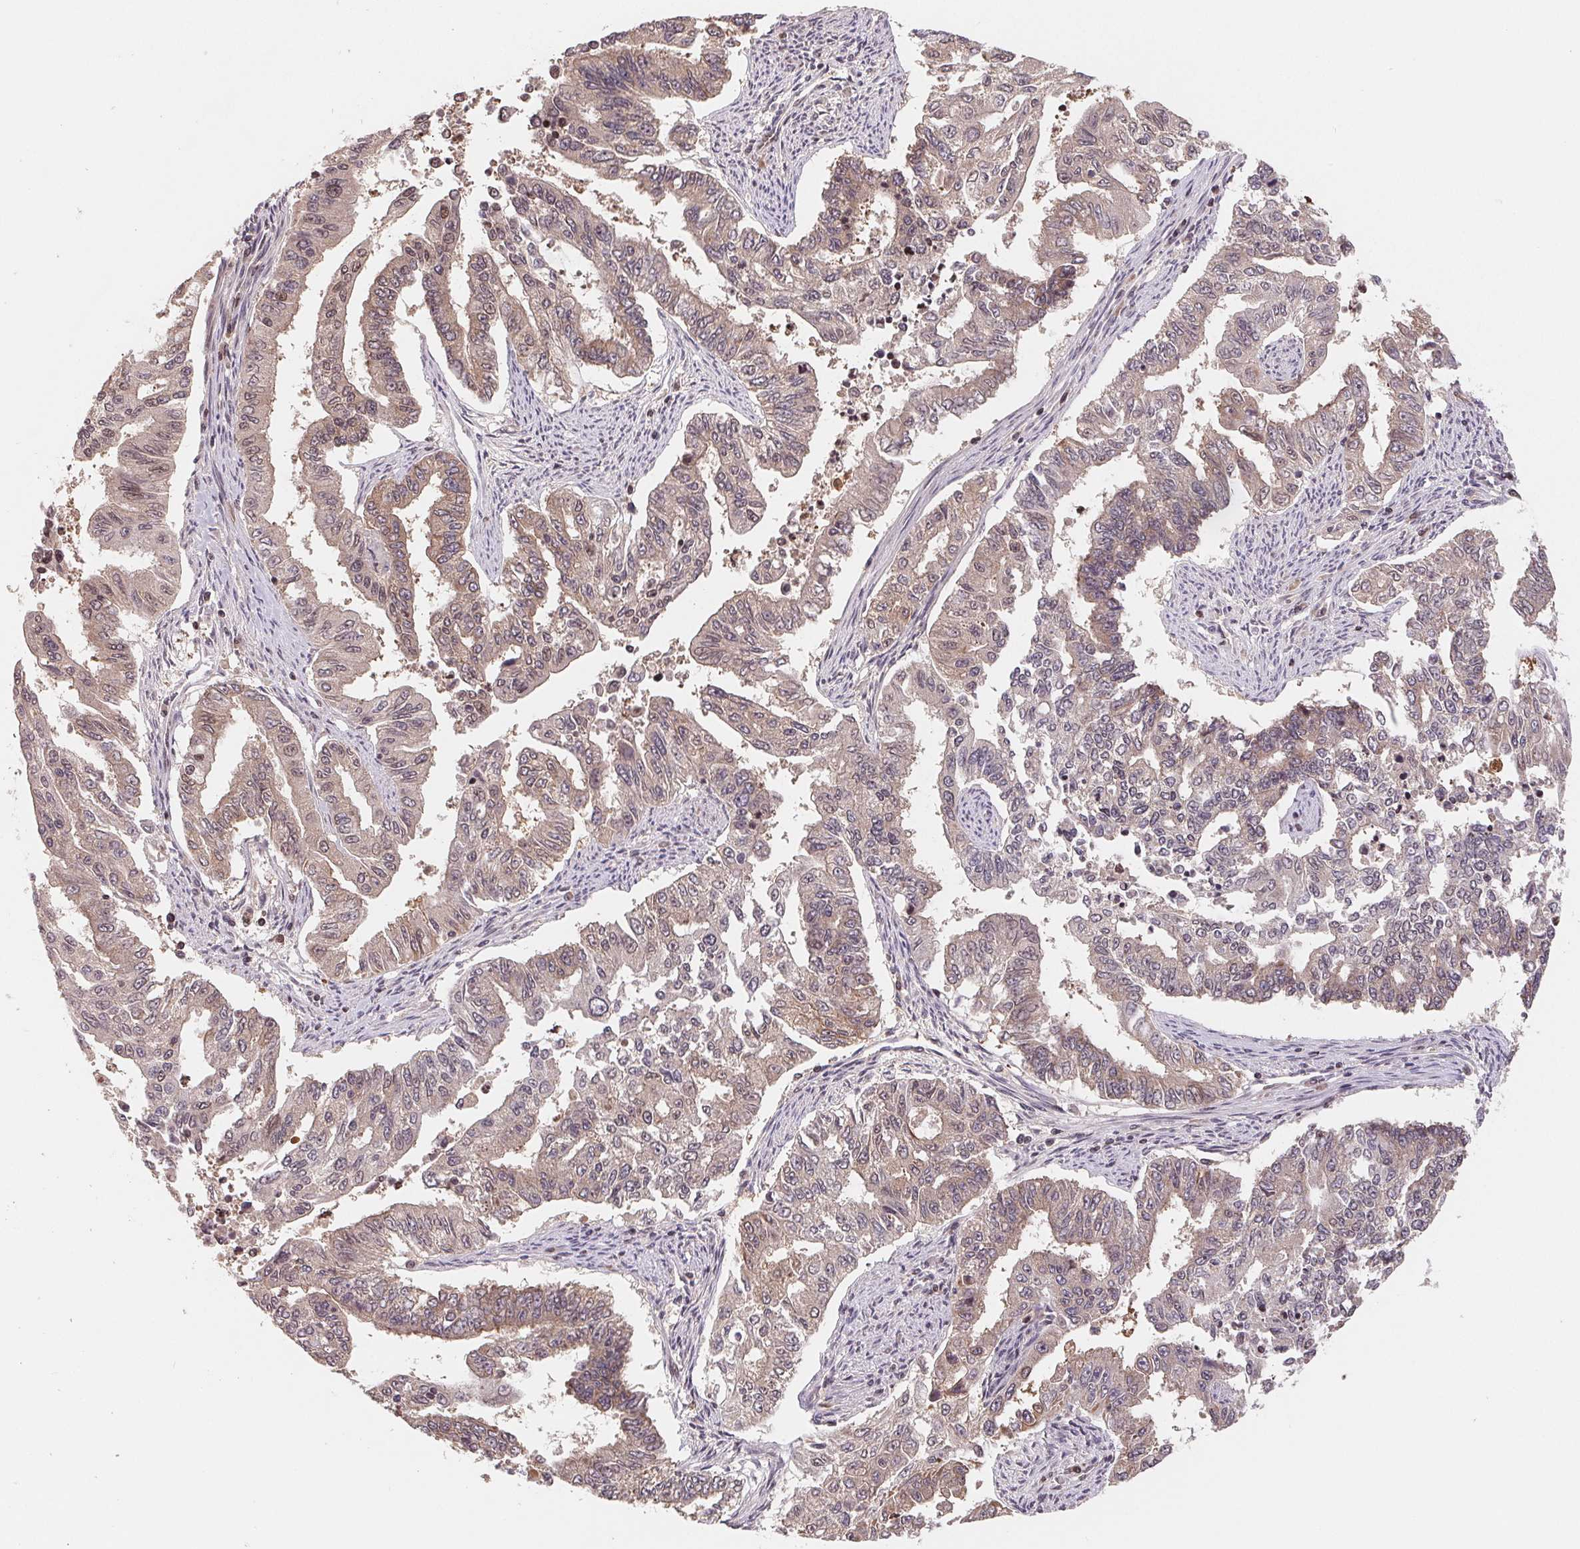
{"staining": {"intensity": "negative", "quantity": "none", "location": "none"}, "tissue": "endometrial cancer", "cell_type": "Tumor cells", "image_type": "cancer", "snomed": [{"axis": "morphology", "description": "Adenocarcinoma, NOS"}, {"axis": "topography", "description": "Uterus"}], "caption": "The image shows no staining of tumor cells in endometrial adenocarcinoma.", "gene": "HMGN3", "patient": {"sex": "female", "age": 59}}